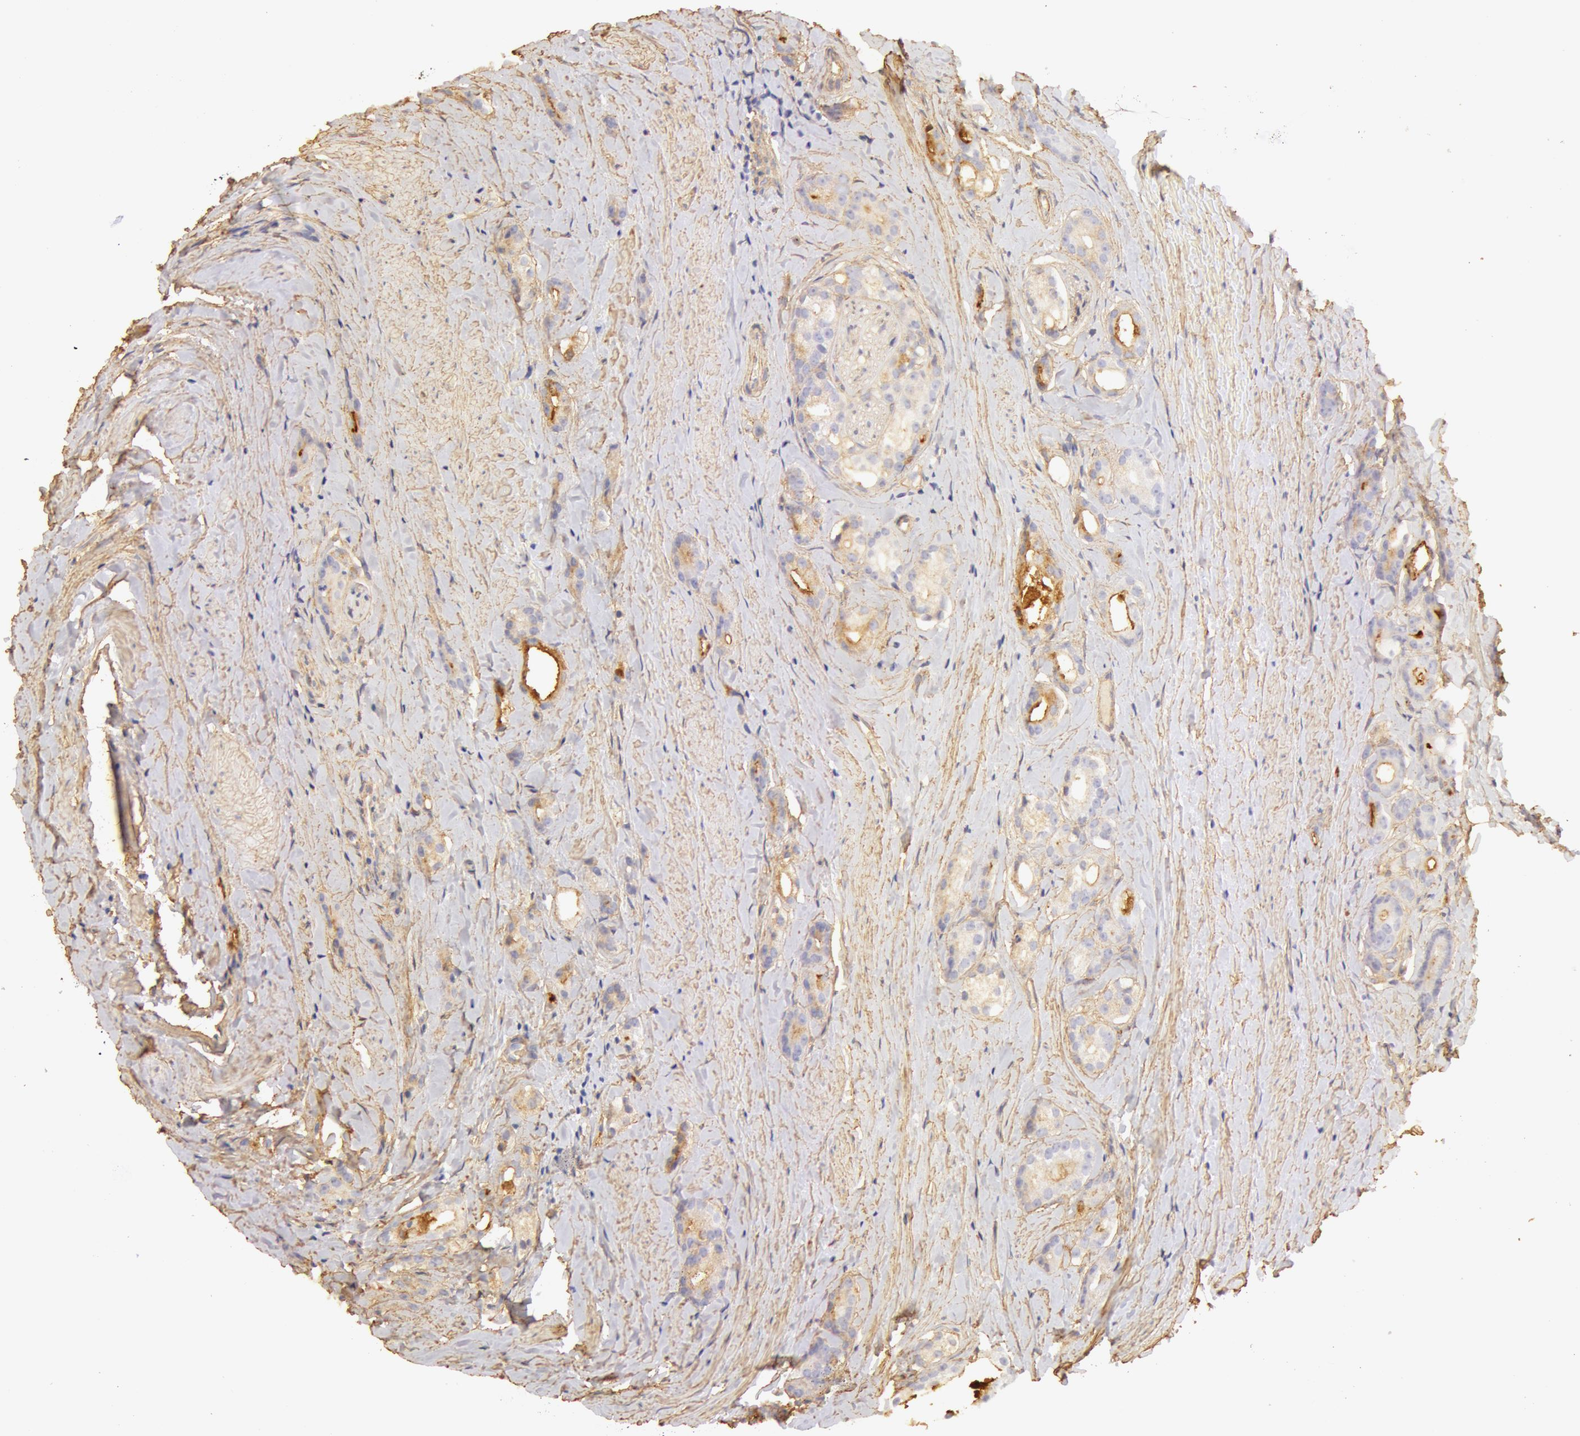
{"staining": {"intensity": "moderate", "quantity": "<25%", "location": "cytoplasmic/membranous"}, "tissue": "prostate cancer", "cell_type": "Tumor cells", "image_type": "cancer", "snomed": [{"axis": "morphology", "description": "Adenocarcinoma, Medium grade"}, {"axis": "topography", "description": "Prostate"}], "caption": "Tumor cells show moderate cytoplasmic/membranous staining in about <25% of cells in prostate cancer. (brown staining indicates protein expression, while blue staining denotes nuclei).", "gene": "COL4A1", "patient": {"sex": "male", "age": 59}}